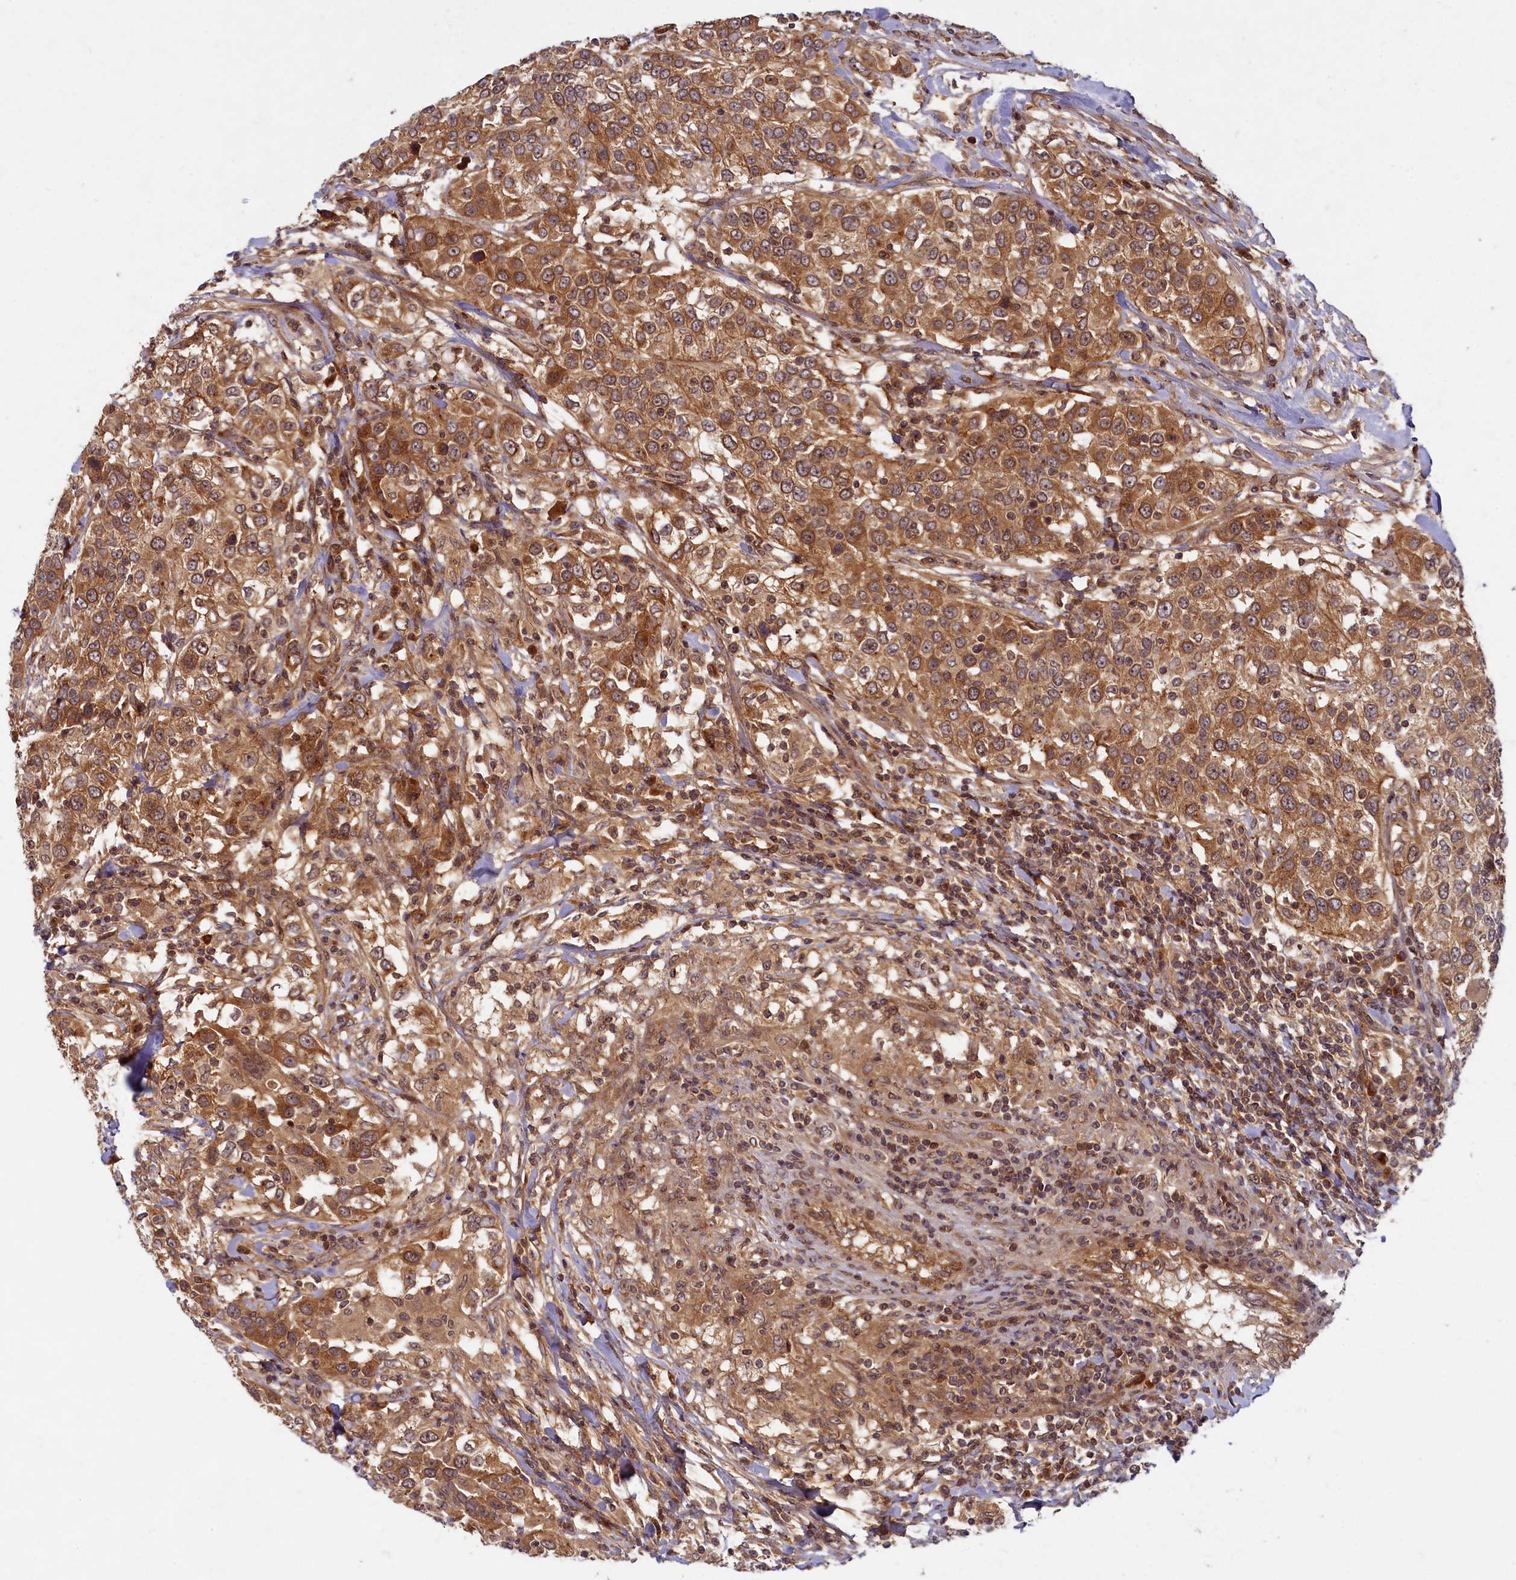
{"staining": {"intensity": "moderate", "quantity": ">75%", "location": "cytoplasmic/membranous"}, "tissue": "urothelial cancer", "cell_type": "Tumor cells", "image_type": "cancer", "snomed": [{"axis": "morphology", "description": "Urothelial carcinoma, High grade"}, {"axis": "topography", "description": "Urinary bladder"}], "caption": "Approximately >75% of tumor cells in urothelial cancer reveal moderate cytoplasmic/membranous protein expression as visualized by brown immunohistochemical staining.", "gene": "BICD1", "patient": {"sex": "female", "age": 80}}